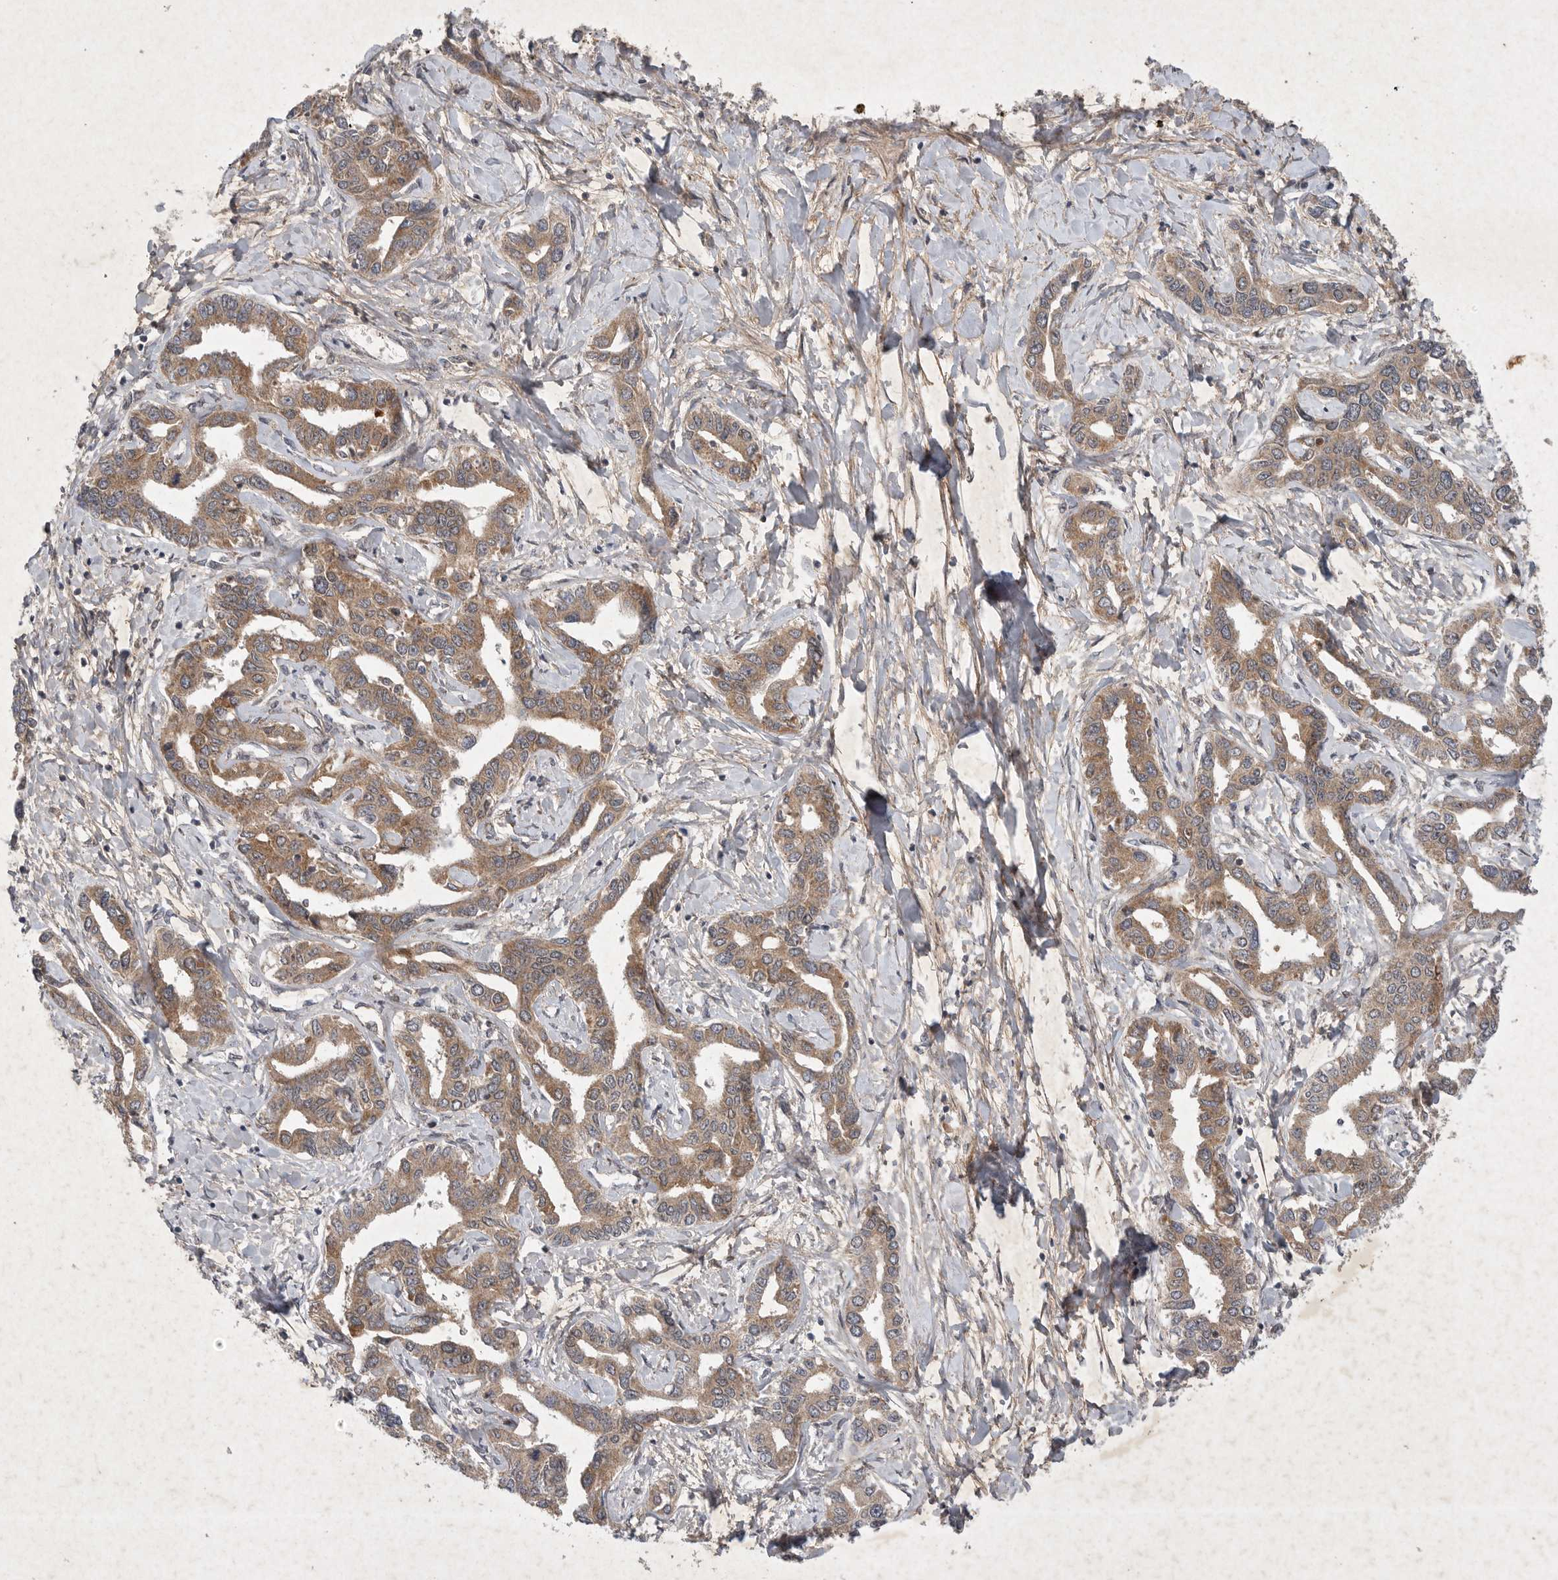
{"staining": {"intensity": "moderate", "quantity": ">75%", "location": "cytoplasmic/membranous"}, "tissue": "liver cancer", "cell_type": "Tumor cells", "image_type": "cancer", "snomed": [{"axis": "morphology", "description": "Cholangiocarcinoma"}, {"axis": "topography", "description": "Liver"}], "caption": "A high-resolution image shows immunohistochemistry staining of liver cholangiocarcinoma, which displays moderate cytoplasmic/membranous positivity in approximately >75% of tumor cells. The staining was performed using DAB (3,3'-diaminobenzidine) to visualize the protein expression in brown, while the nuclei were stained in blue with hematoxylin (Magnification: 20x).", "gene": "DDR1", "patient": {"sex": "male", "age": 59}}